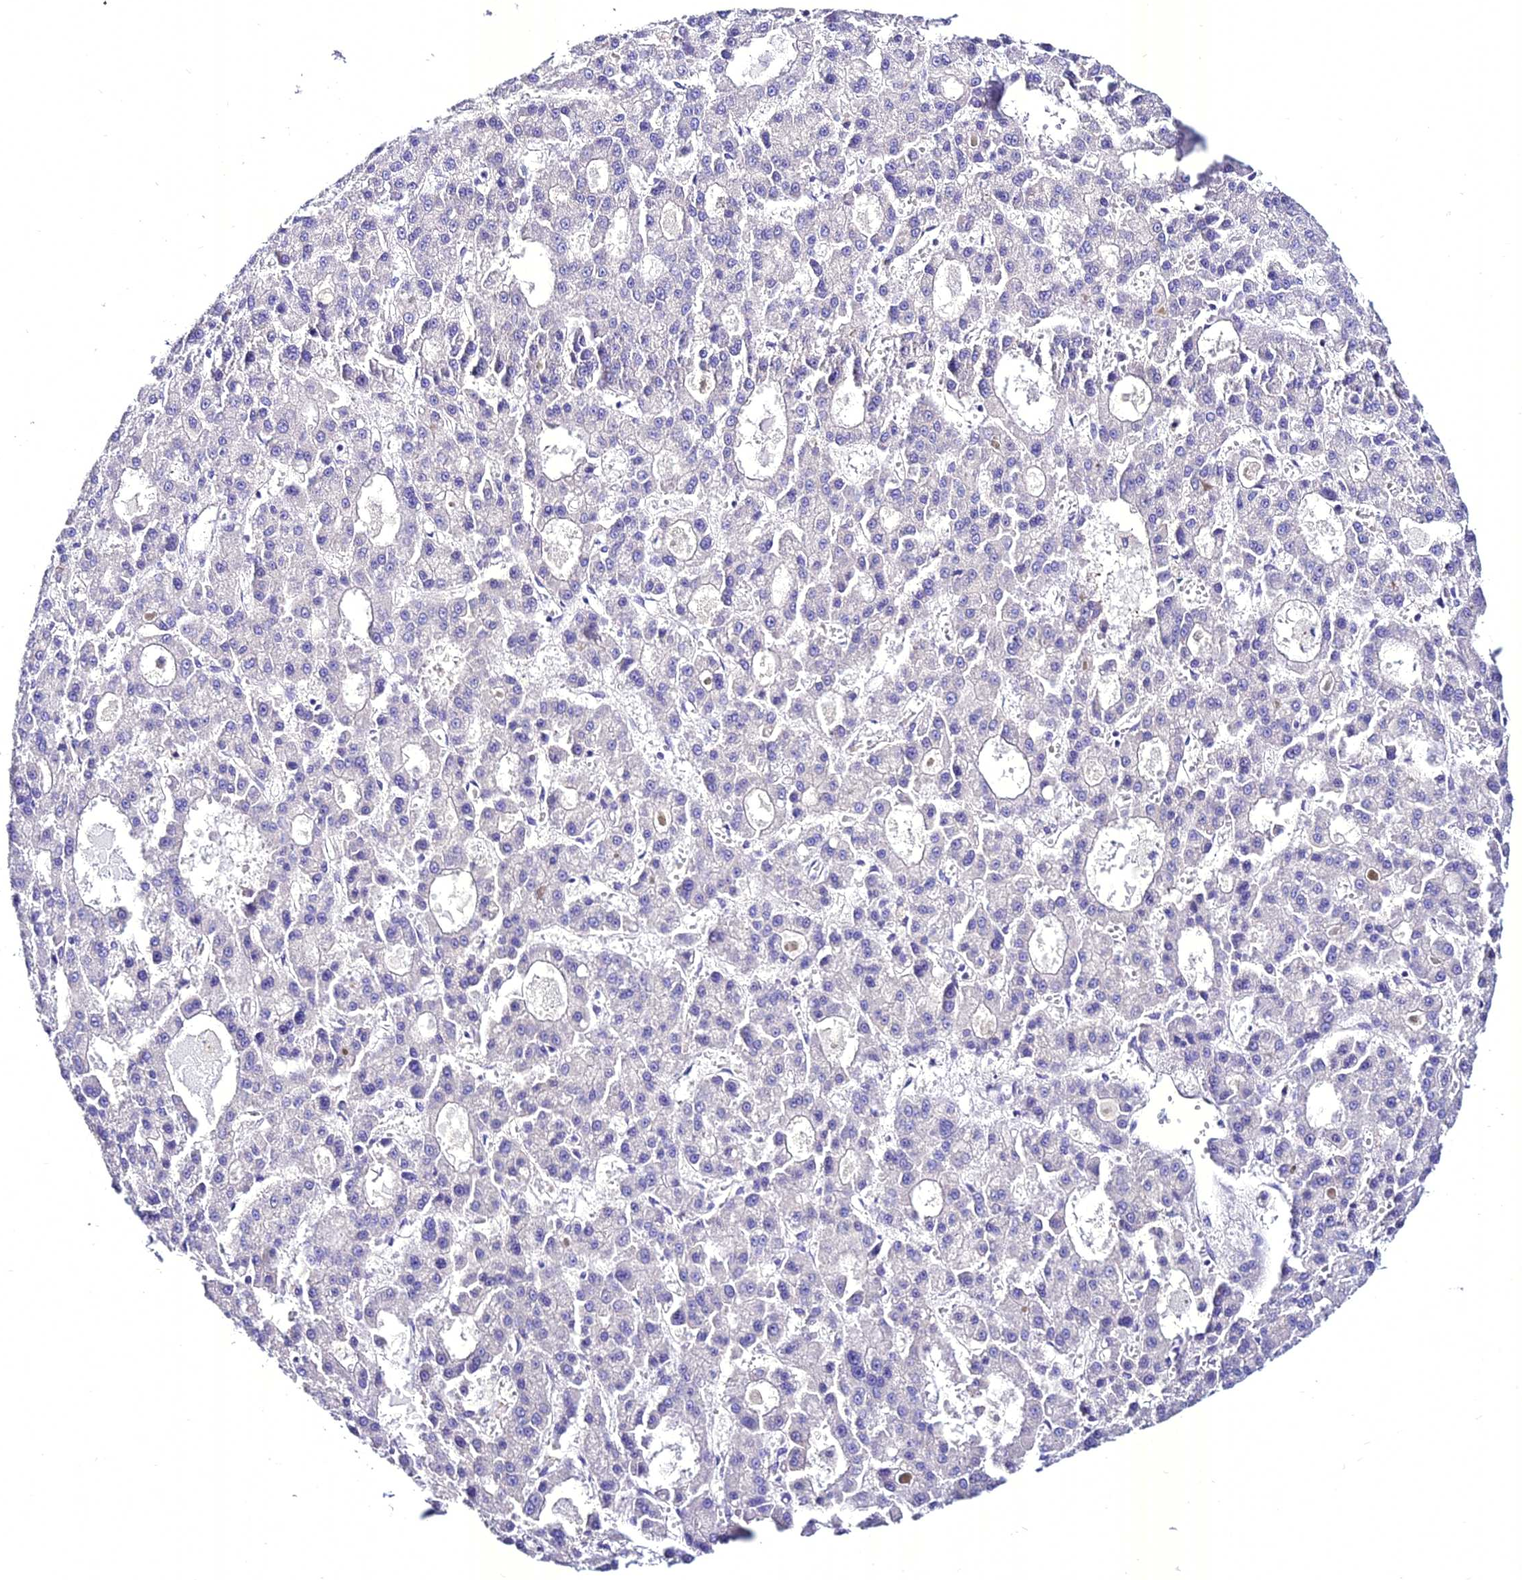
{"staining": {"intensity": "negative", "quantity": "none", "location": "none"}, "tissue": "liver cancer", "cell_type": "Tumor cells", "image_type": "cancer", "snomed": [{"axis": "morphology", "description": "Carcinoma, Hepatocellular, NOS"}, {"axis": "topography", "description": "Liver"}], "caption": "DAB immunohistochemical staining of liver hepatocellular carcinoma displays no significant expression in tumor cells.", "gene": "ATG16L2", "patient": {"sex": "male", "age": 70}}